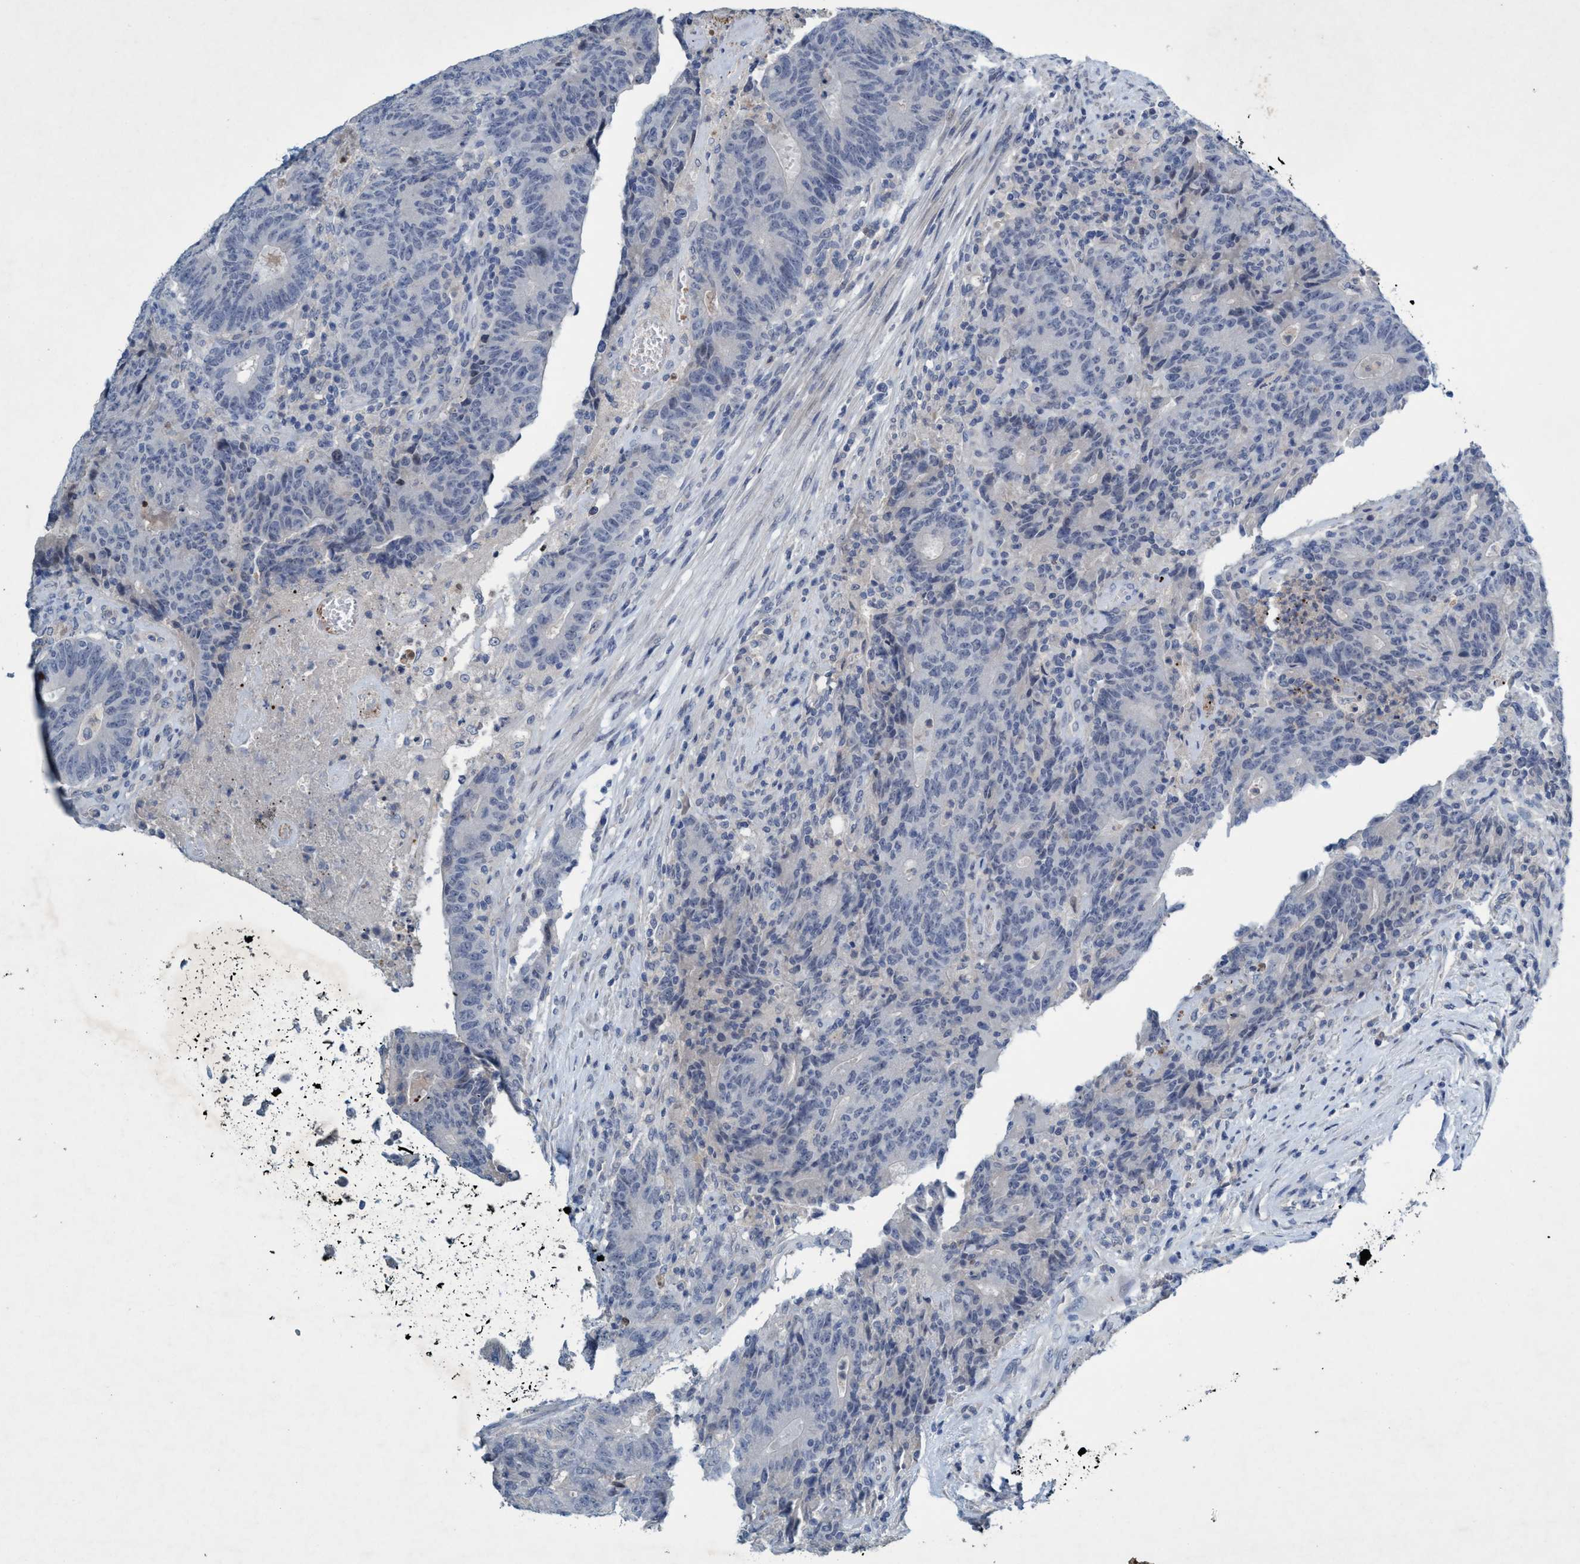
{"staining": {"intensity": "negative", "quantity": "none", "location": "none"}, "tissue": "colorectal cancer", "cell_type": "Tumor cells", "image_type": "cancer", "snomed": [{"axis": "morphology", "description": "Normal tissue, NOS"}, {"axis": "morphology", "description": "Adenocarcinoma, NOS"}, {"axis": "topography", "description": "Colon"}], "caption": "DAB immunohistochemical staining of human colorectal cancer exhibits no significant expression in tumor cells.", "gene": "RNF208", "patient": {"sex": "female", "age": 75}}